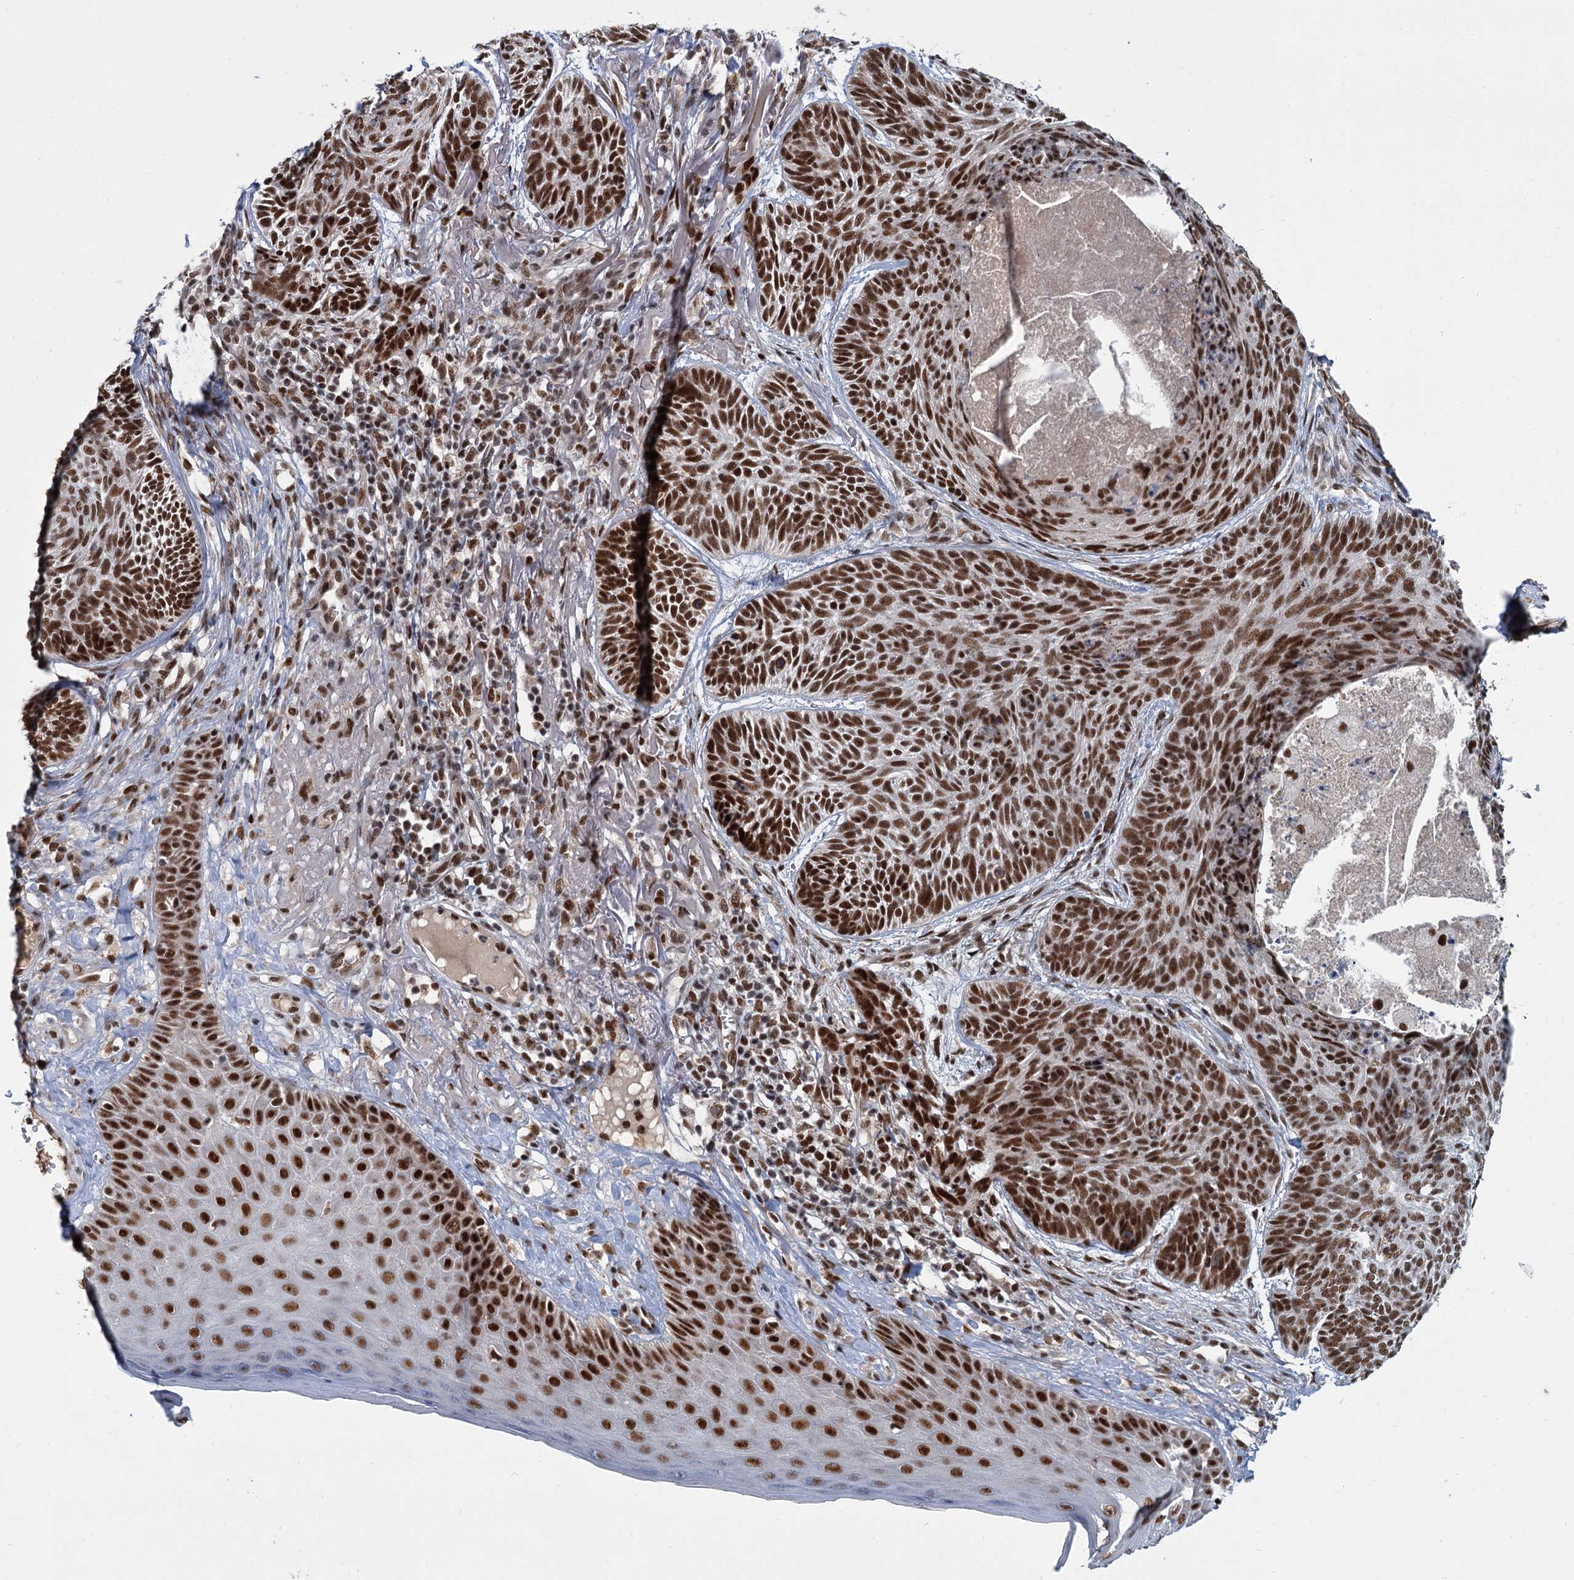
{"staining": {"intensity": "strong", "quantity": ">75%", "location": "nuclear"}, "tissue": "skin cancer", "cell_type": "Tumor cells", "image_type": "cancer", "snomed": [{"axis": "morphology", "description": "Normal tissue, NOS"}, {"axis": "morphology", "description": "Basal cell carcinoma"}, {"axis": "topography", "description": "Skin"}], "caption": "The image reveals immunohistochemical staining of basal cell carcinoma (skin). There is strong nuclear expression is appreciated in approximately >75% of tumor cells.", "gene": "WBP4", "patient": {"sex": "male", "age": 66}}